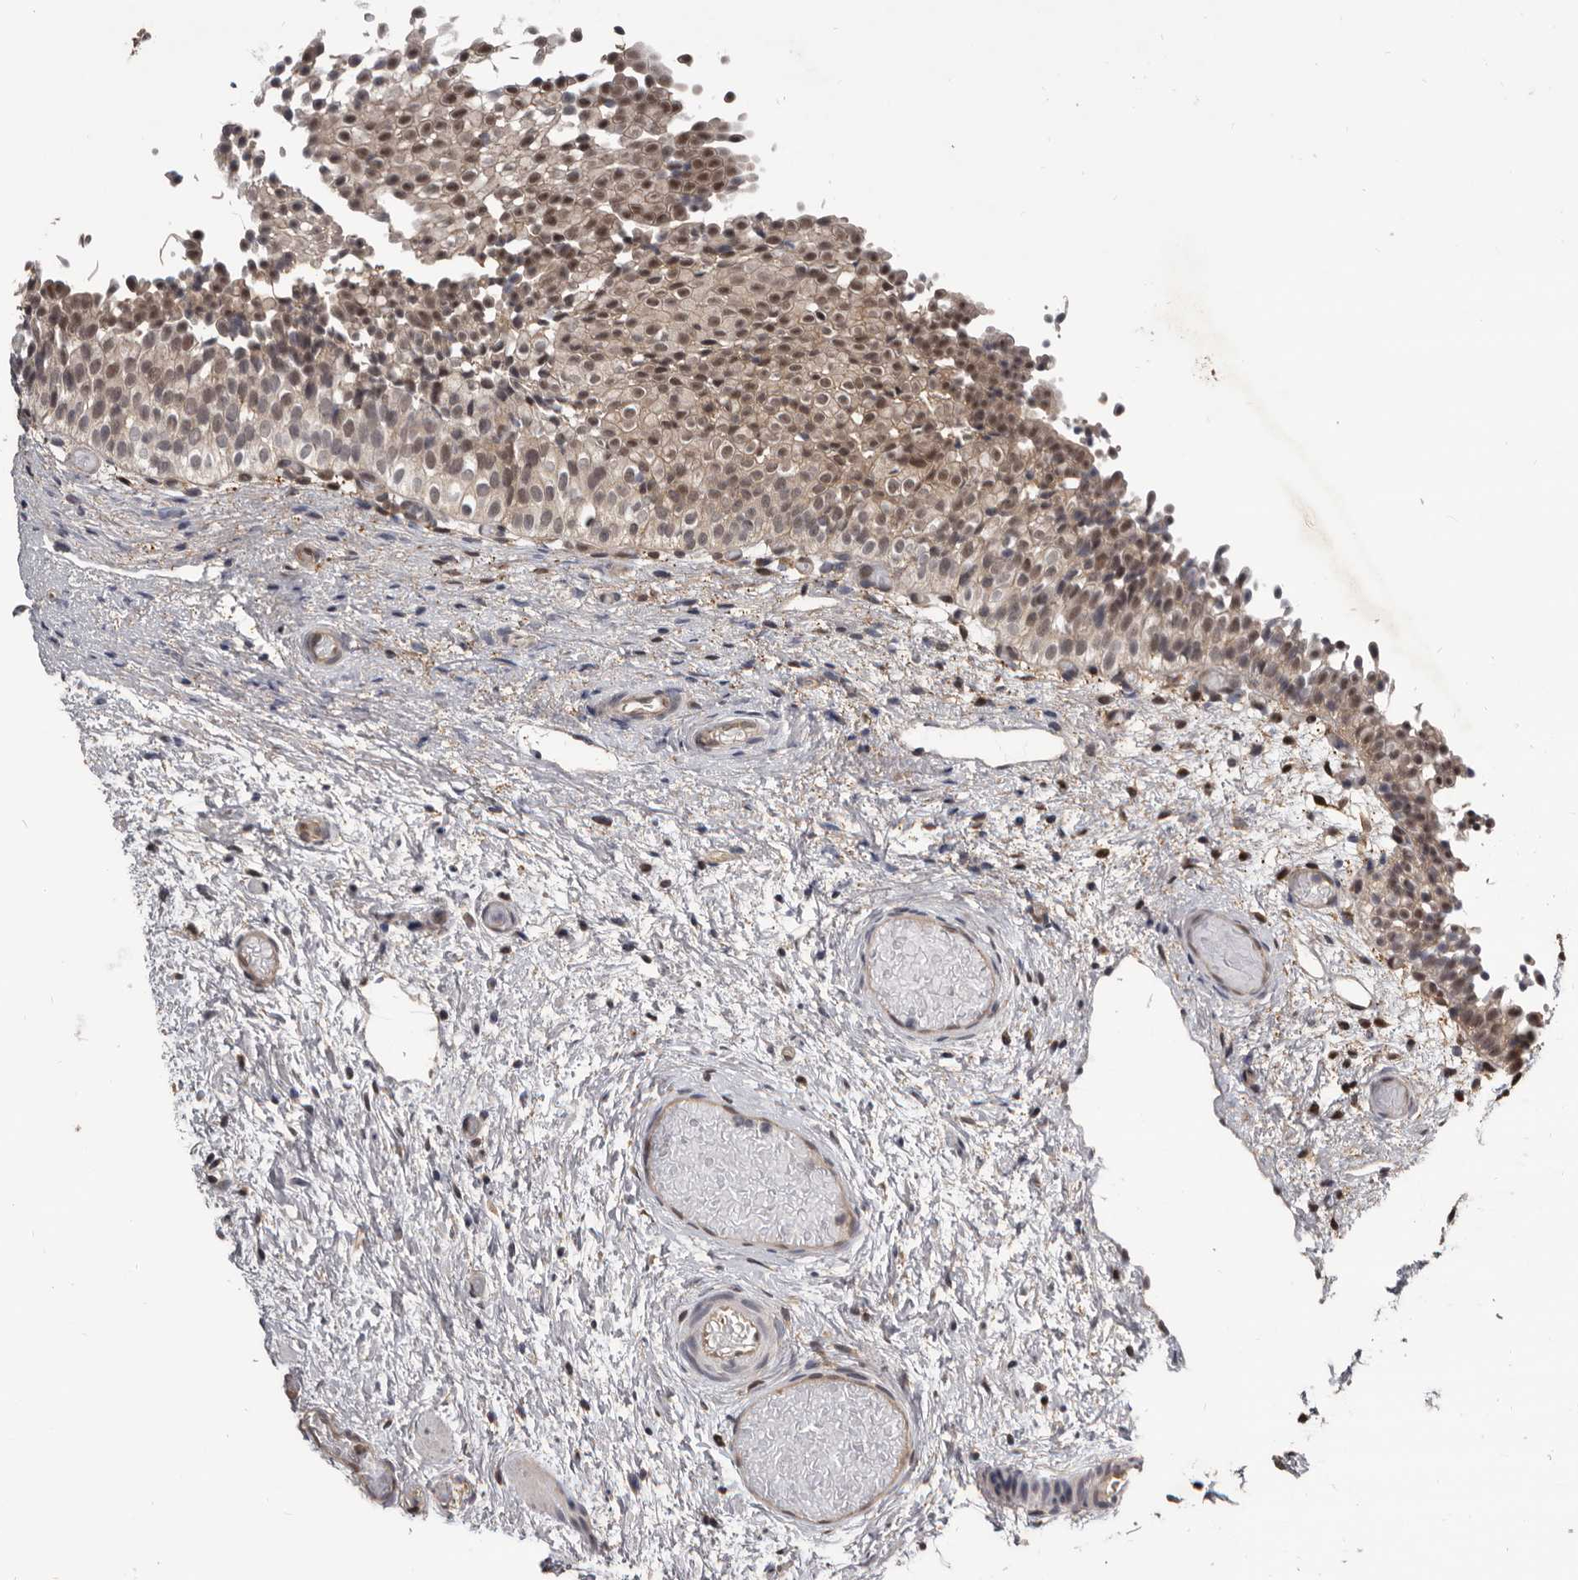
{"staining": {"intensity": "moderate", "quantity": ">75%", "location": "cytoplasmic/membranous,nuclear"}, "tissue": "urinary bladder", "cell_type": "Urothelial cells", "image_type": "normal", "snomed": [{"axis": "morphology", "description": "Normal tissue, NOS"}, {"axis": "topography", "description": "Urinary bladder"}], "caption": "A micrograph of human urinary bladder stained for a protein displays moderate cytoplasmic/membranous,nuclear brown staining in urothelial cells.", "gene": "AHR", "patient": {"sex": "male", "age": 1}}